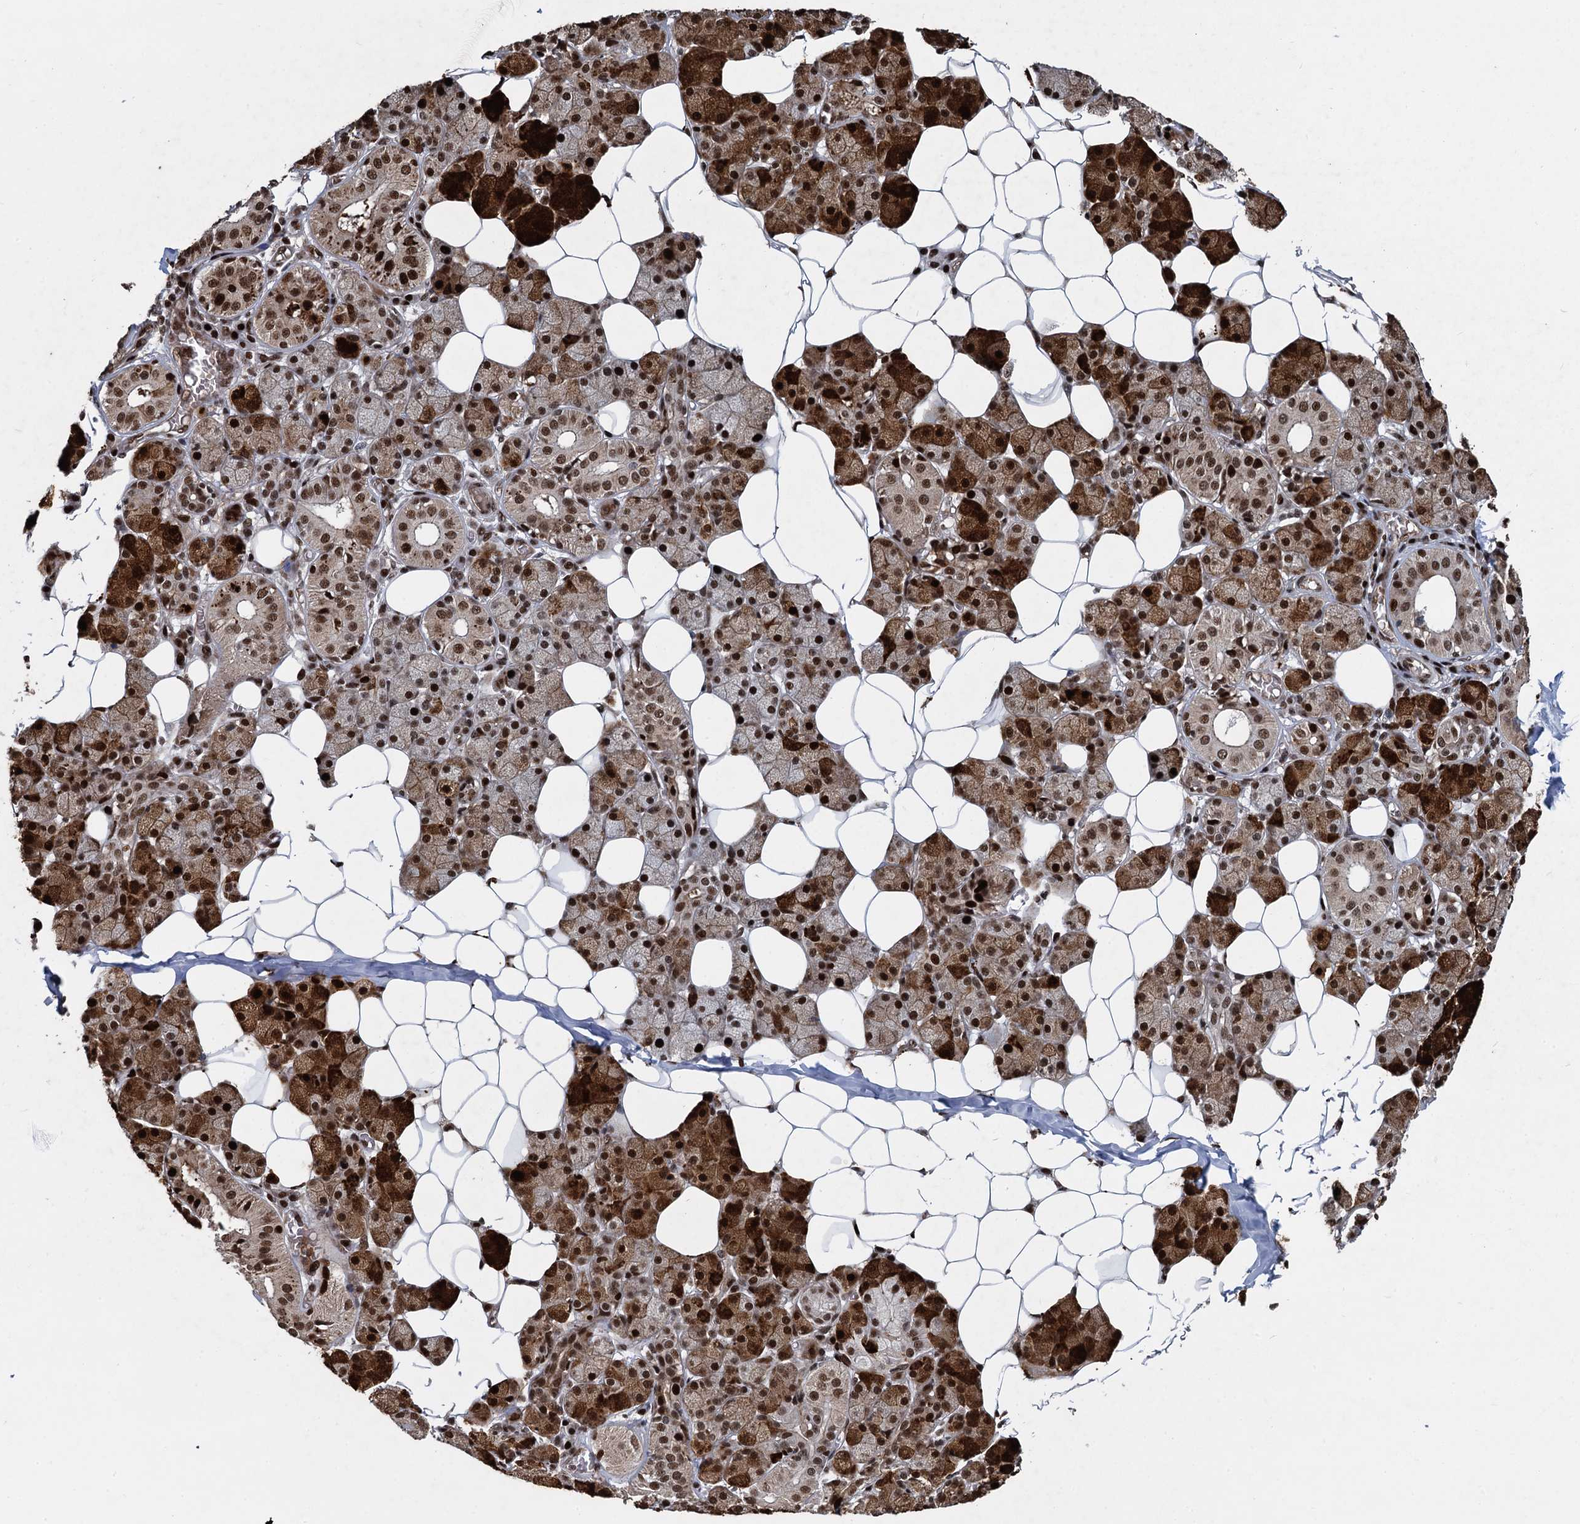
{"staining": {"intensity": "strong", "quantity": ">75%", "location": "cytoplasmic/membranous,nuclear"}, "tissue": "salivary gland", "cell_type": "Glandular cells", "image_type": "normal", "snomed": [{"axis": "morphology", "description": "Normal tissue, NOS"}, {"axis": "topography", "description": "Salivary gland"}], "caption": "Salivary gland stained with DAB immunohistochemistry (IHC) displays high levels of strong cytoplasmic/membranous,nuclear positivity in about >75% of glandular cells. (DAB (3,3'-diaminobenzidine) IHC with brightfield microscopy, high magnification).", "gene": "ANKRD49", "patient": {"sex": "female", "age": 33}}